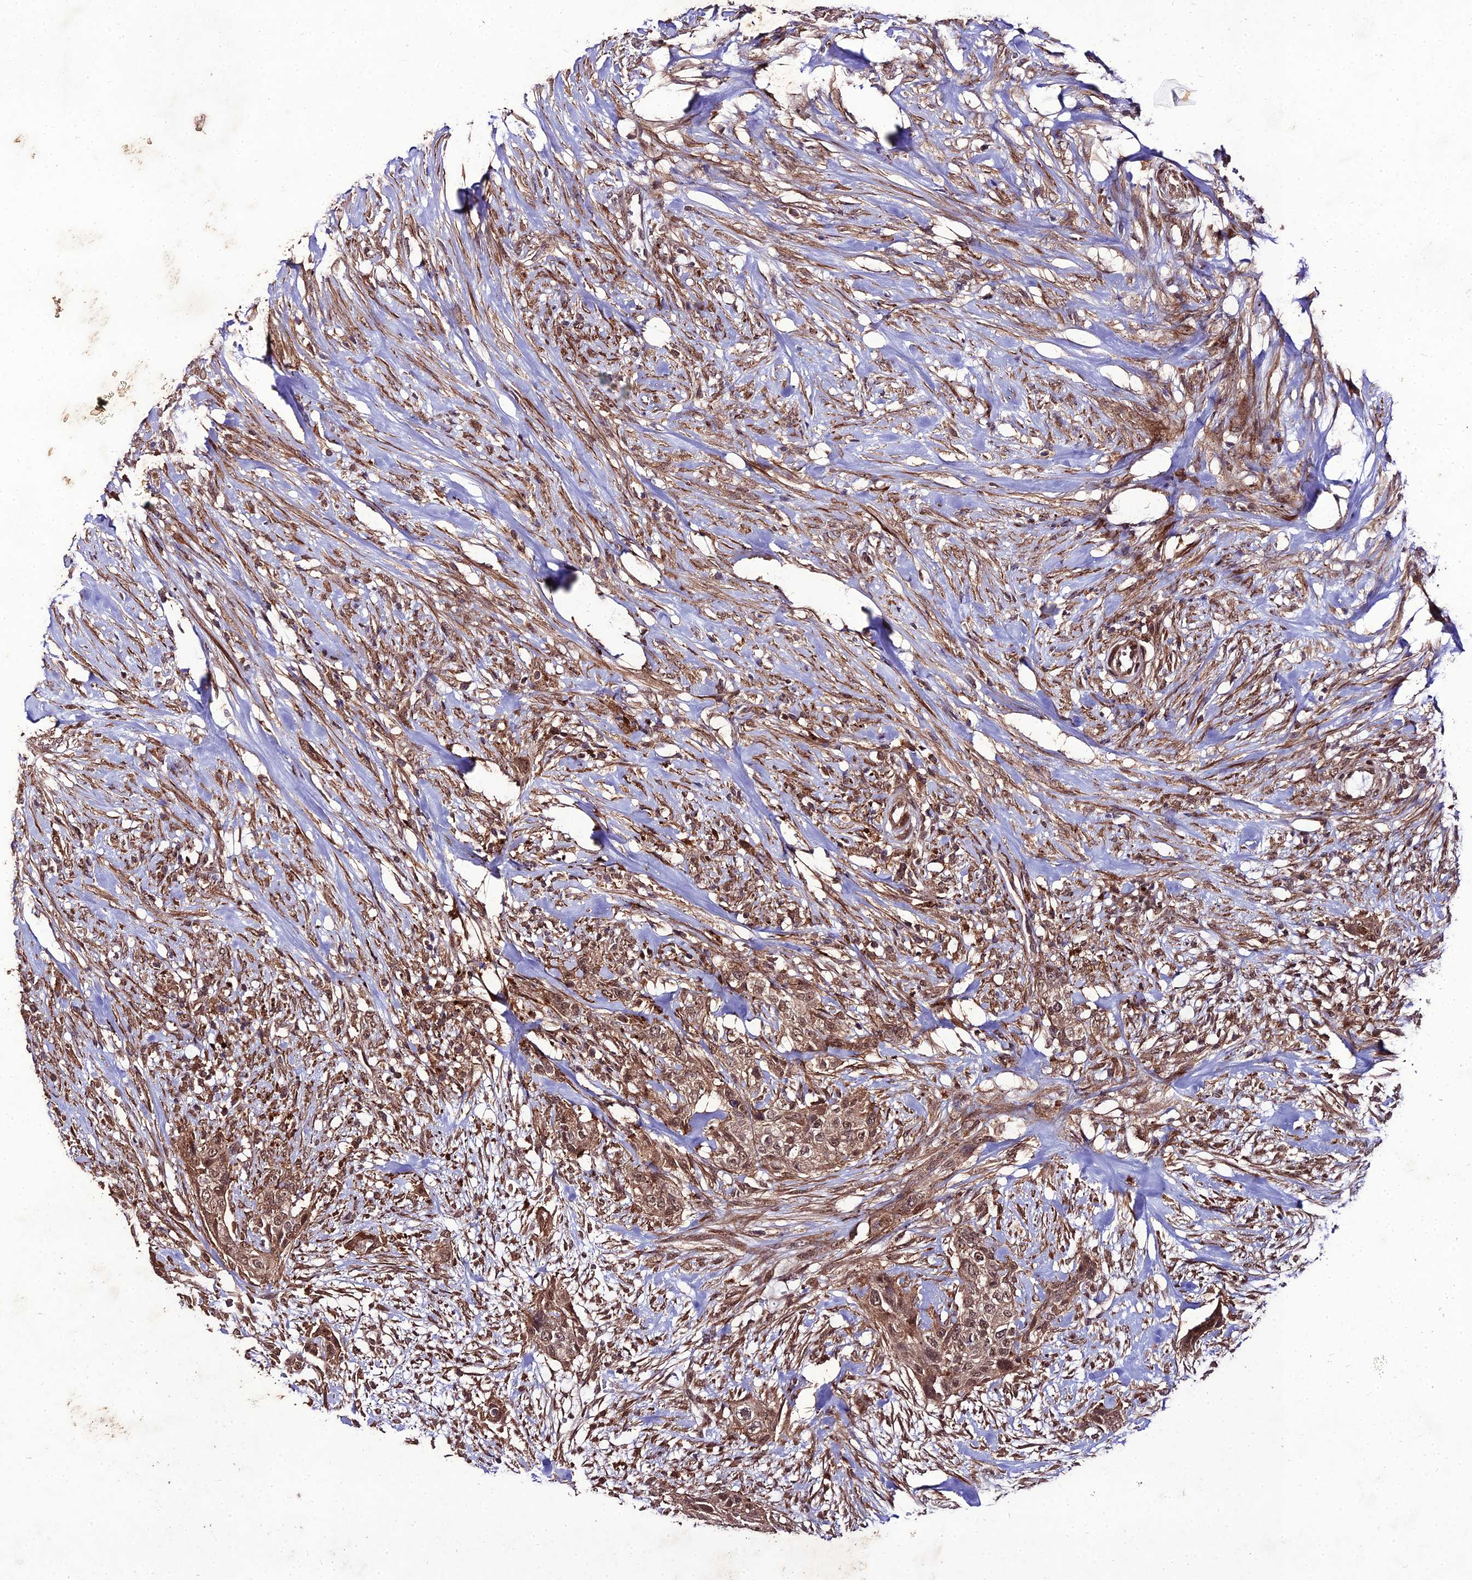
{"staining": {"intensity": "moderate", "quantity": ">75%", "location": "cytoplasmic/membranous,nuclear"}, "tissue": "urothelial cancer", "cell_type": "Tumor cells", "image_type": "cancer", "snomed": [{"axis": "morphology", "description": "Urothelial carcinoma, High grade"}, {"axis": "topography", "description": "Urinary bladder"}], "caption": "DAB immunohistochemical staining of urothelial cancer displays moderate cytoplasmic/membranous and nuclear protein staining in about >75% of tumor cells.", "gene": "ZNF766", "patient": {"sex": "male", "age": 35}}